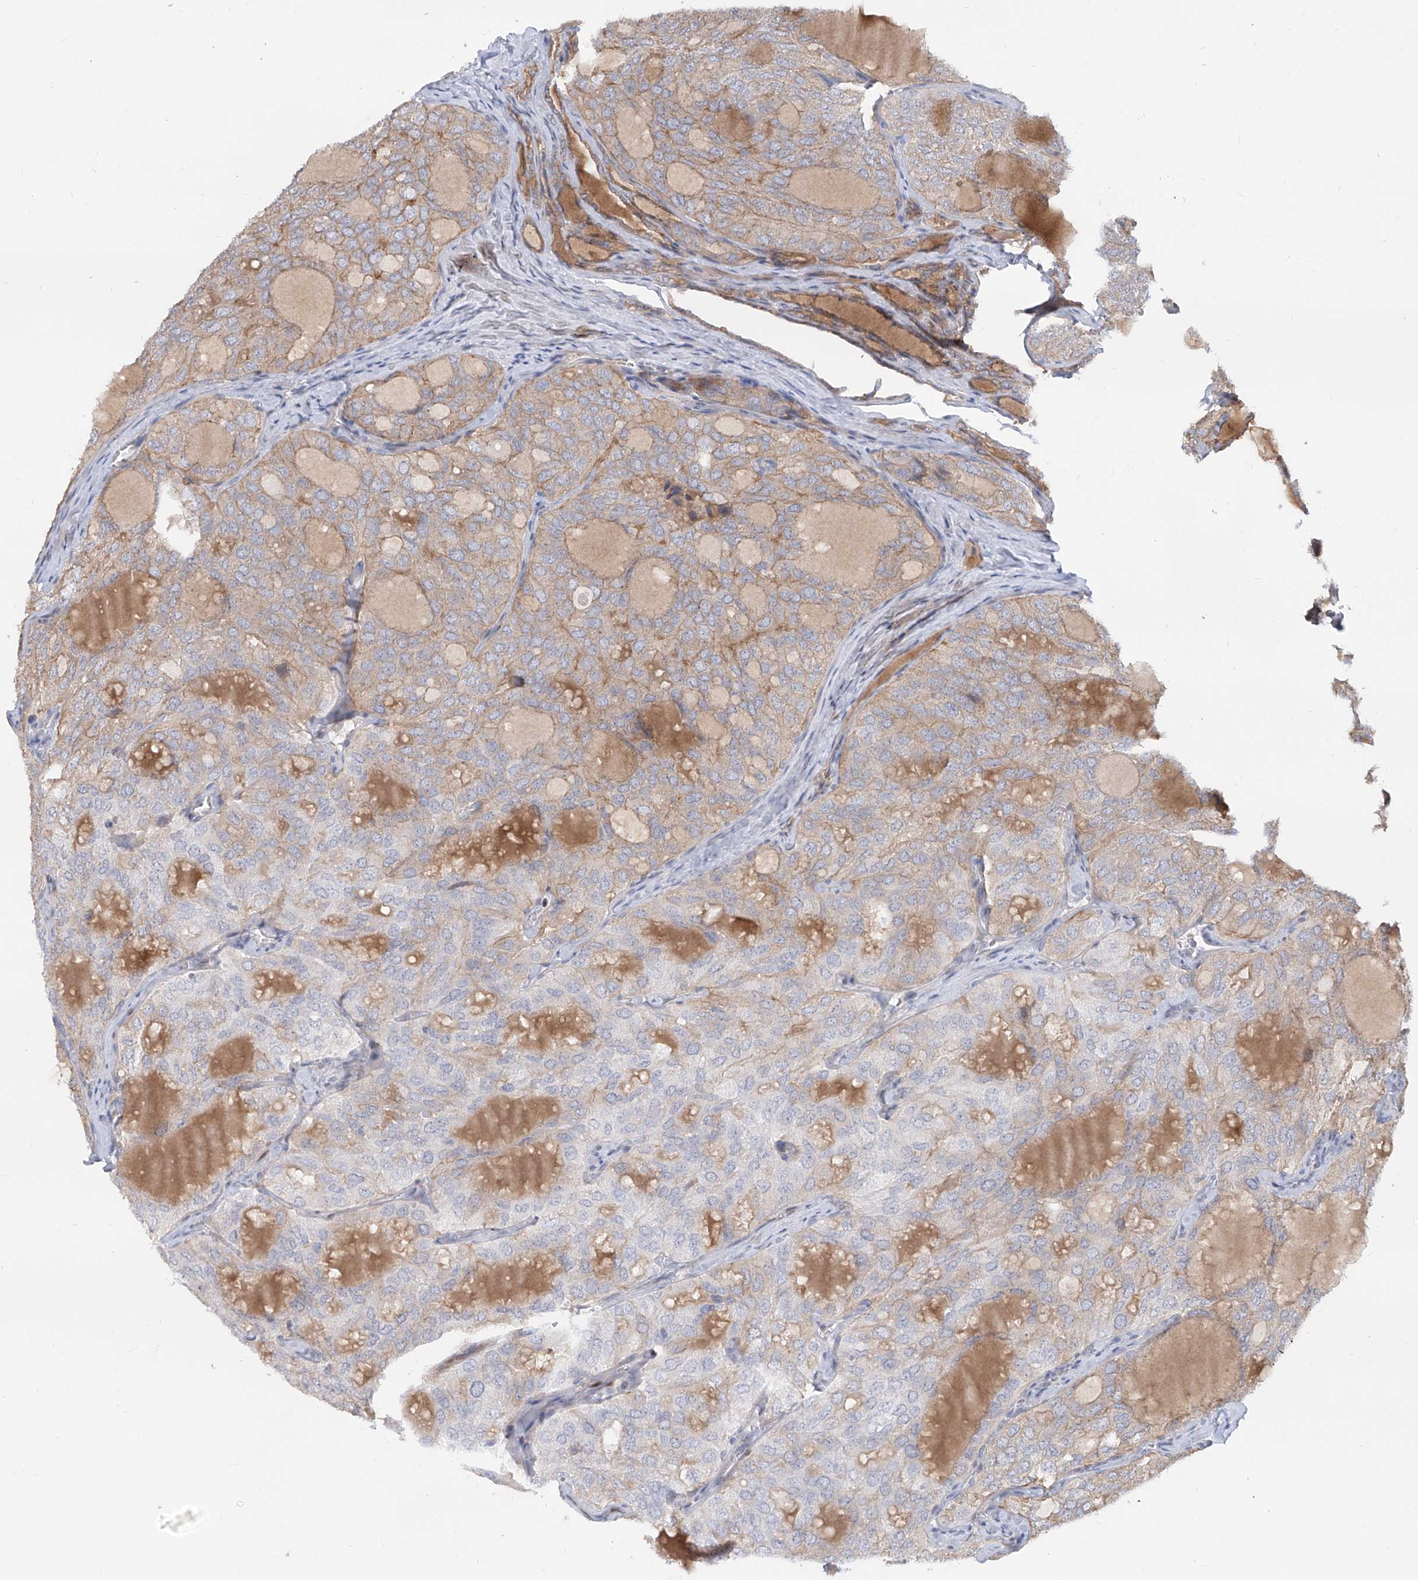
{"staining": {"intensity": "weak", "quantity": "<25%", "location": "cytoplasmic/membranous"}, "tissue": "thyroid cancer", "cell_type": "Tumor cells", "image_type": "cancer", "snomed": [{"axis": "morphology", "description": "Follicular adenoma carcinoma, NOS"}, {"axis": "topography", "description": "Thyroid gland"}], "caption": "Tumor cells are negative for brown protein staining in thyroid follicular adenoma carcinoma. (Brightfield microscopy of DAB (3,3'-diaminobenzidine) immunohistochemistry at high magnification).", "gene": "LRRC1", "patient": {"sex": "male", "age": 75}}